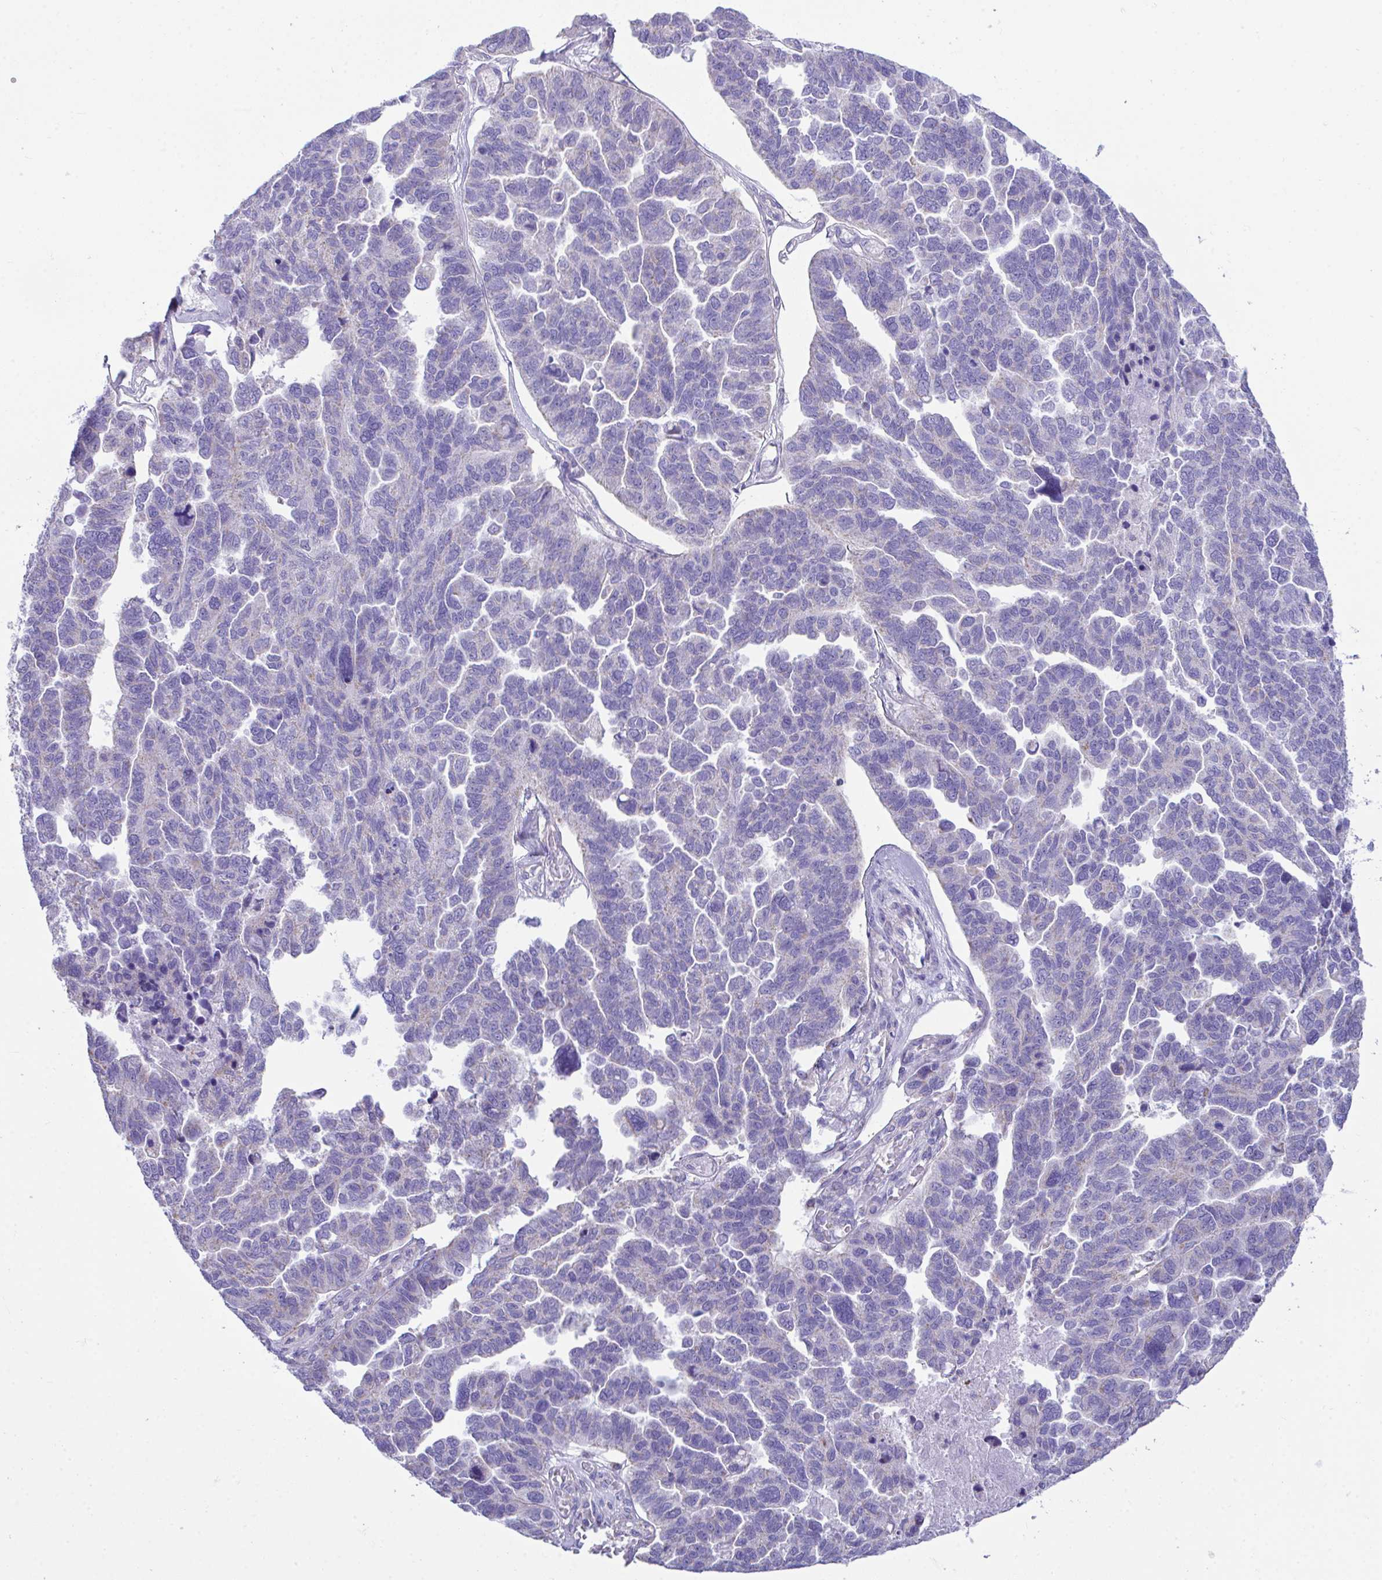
{"staining": {"intensity": "negative", "quantity": "none", "location": "none"}, "tissue": "ovarian cancer", "cell_type": "Tumor cells", "image_type": "cancer", "snomed": [{"axis": "morphology", "description": "Cystadenocarcinoma, serous, NOS"}, {"axis": "topography", "description": "Ovary"}], "caption": "A photomicrograph of ovarian cancer stained for a protein exhibits no brown staining in tumor cells.", "gene": "NLRP8", "patient": {"sex": "female", "age": 64}}